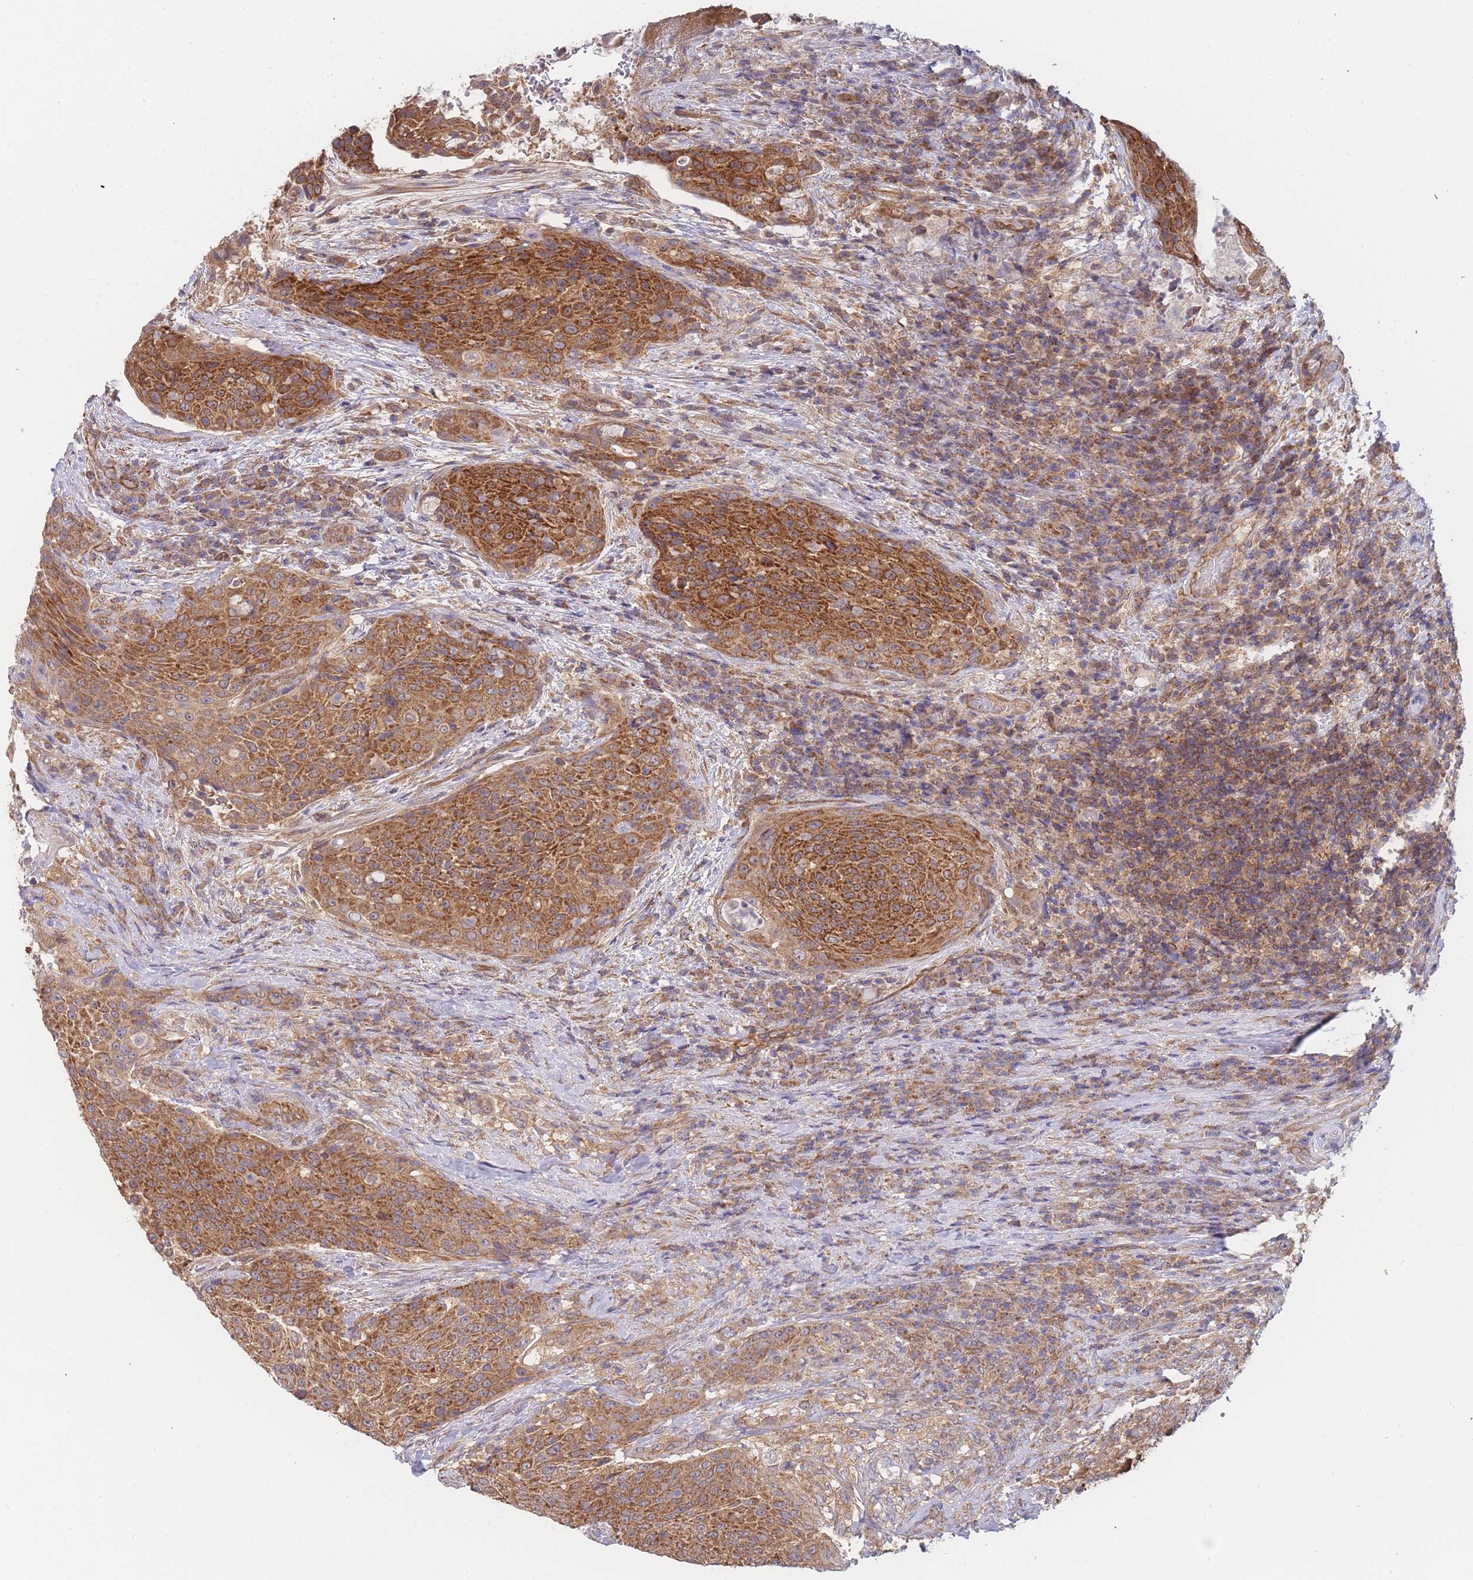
{"staining": {"intensity": "strong", "quantity": ">75%", "location": "cytoplasmic/membranous"}, "tissue": "urothelial cancer", "cell_type": "Tumor cells", "image_type": "cancer", "snomed": [{"axis": "morphology", "description": "Urothelial carcinoma, High grade"}, {"axis": "topography", "description": "Urinary bladder"}], "caption": "Immunohistochemical staining of urothelial cancer exhibits high levels of strong cytoplasmic/membranous protein positivity in about >75% of tumor cells.", "gene": "MRPS18B", "patient": {"sex": "female", "age": 63}}